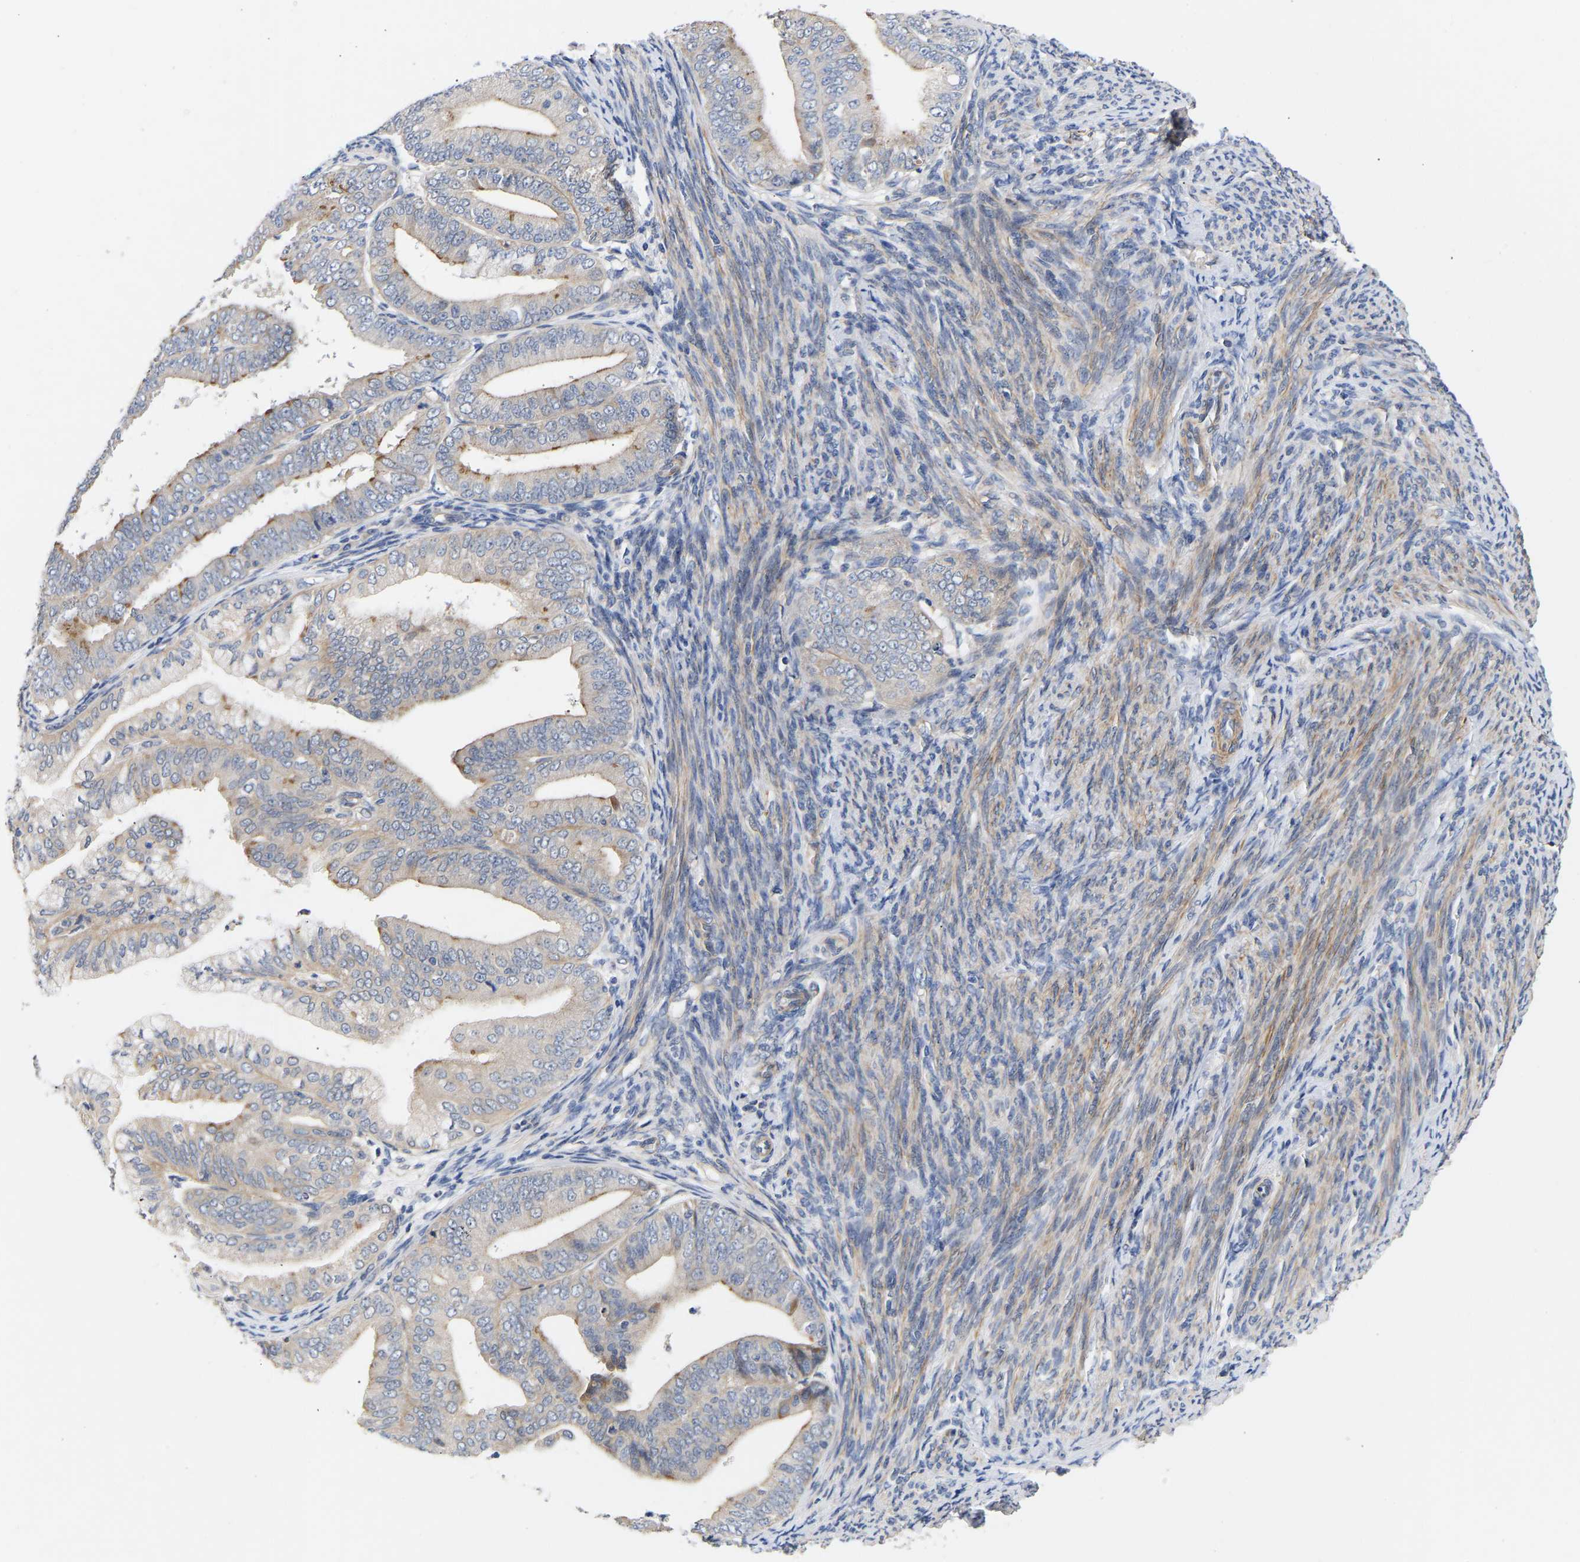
{"staining": {"intensity": "moderate", "quantity": "<25%", "location": "cytoplasmic/membranous"}, "tissue": "endometrial cancer", "cell_type": "Tumor cells", "image_type": "cancer", "snomed": [{"axis": "morphology", "description": "Adenocarcinoma, NOS"}, {"axis": "topography", "description": "Endometrium"}], "caption": "Endometrial cancer (adenocarcinoma) stained with immunohistochemistry displays moderate cytoplasmic/membranous positivity in approximately <25% of tumor cells. Nuclei are stained in blue.", "gene": "KASH5", "patient": {"sex": "female", "age": 63}}